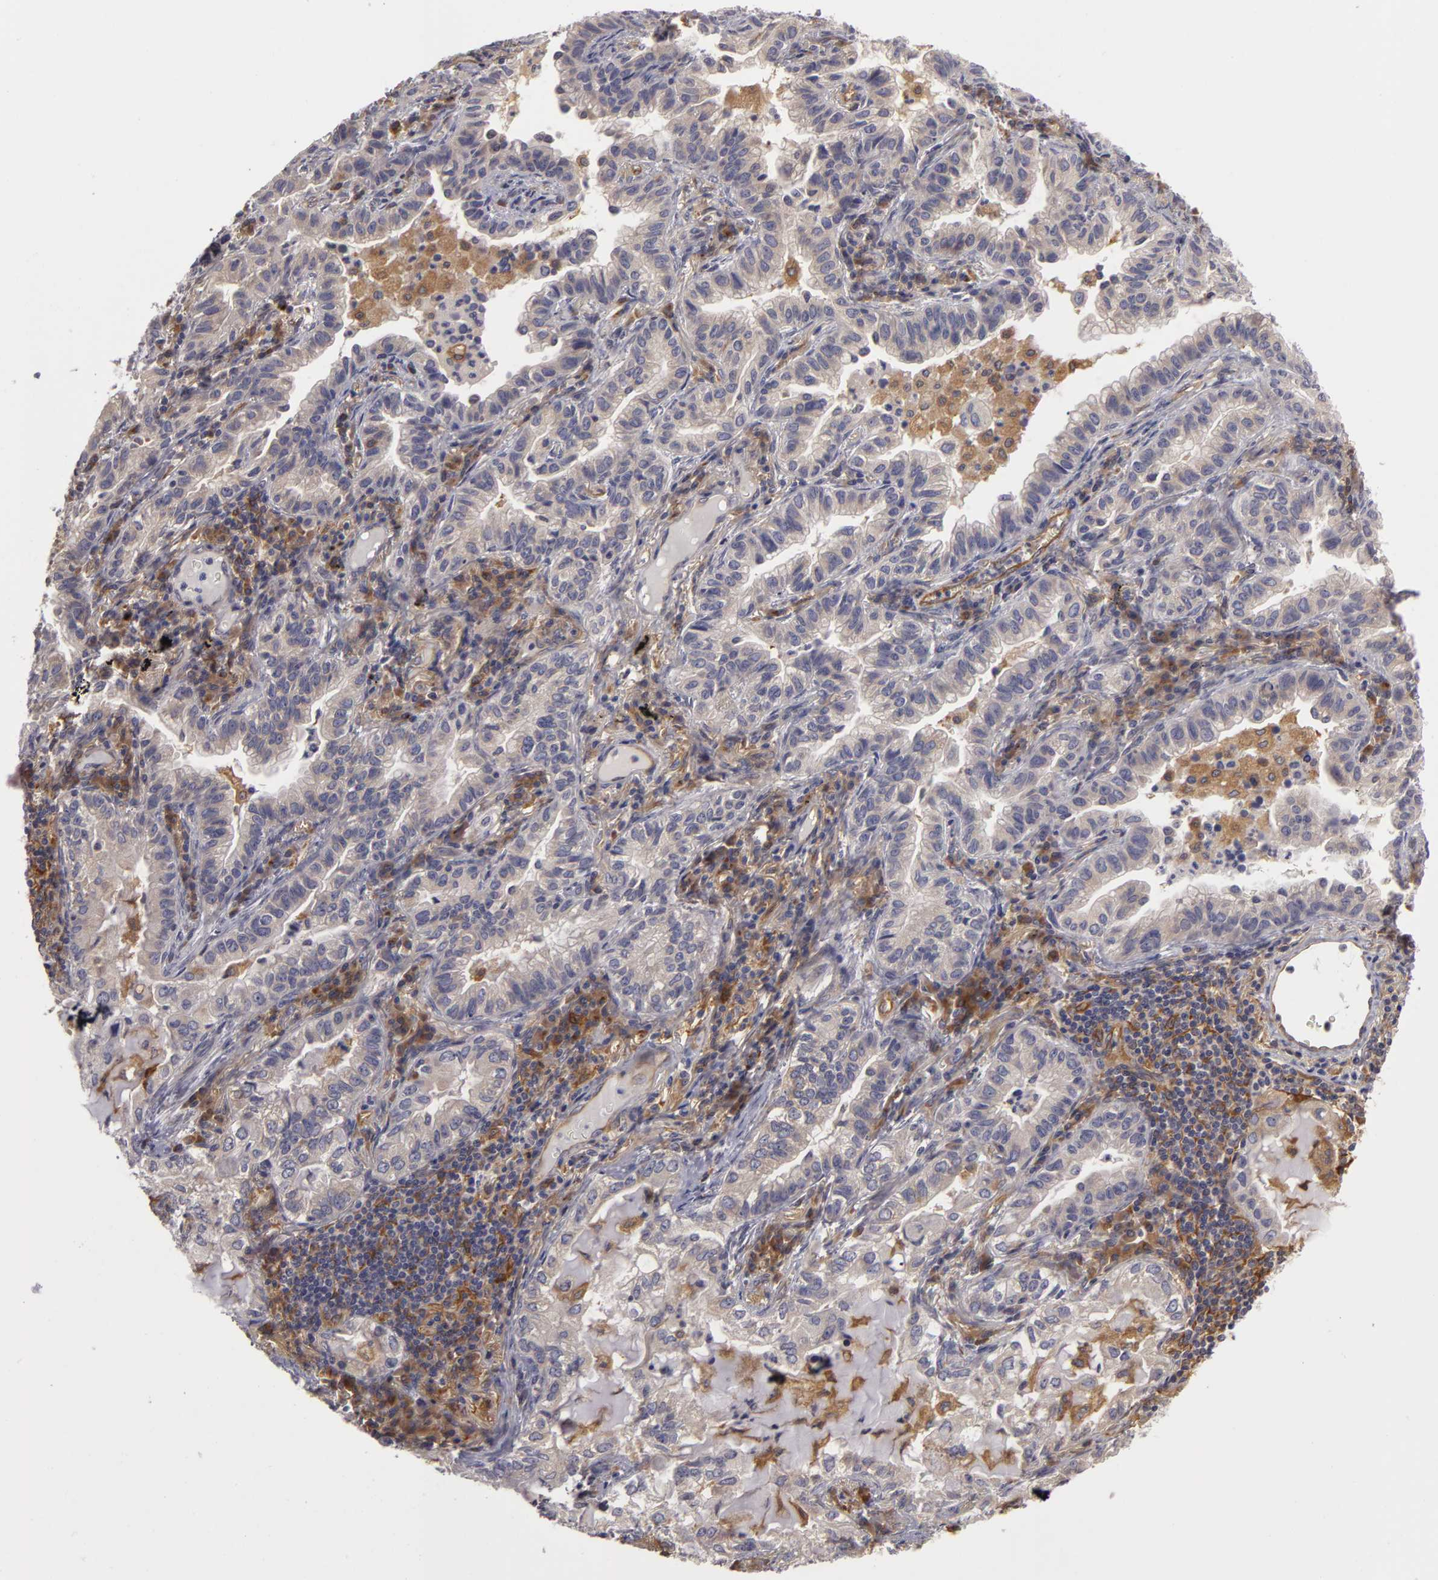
{"staining": {"intensity": "negative", "quantity": "none", "location": "none"}, "tissue": "lung cancer", "cell_type": "Tumor cells", "image_type": "cancer", "snomed": [{"axis": "morphology", "description": "Adenocarcinoma, NOS"}, {"axis": "topography", "description": "Lung"}], "caption": "A histopathology image of human lung cancer (adenocarcinoma) is negative for staining in tumor cells.", "gene": "ZNF229", "patient": {"sex": "female", "age": 50}}